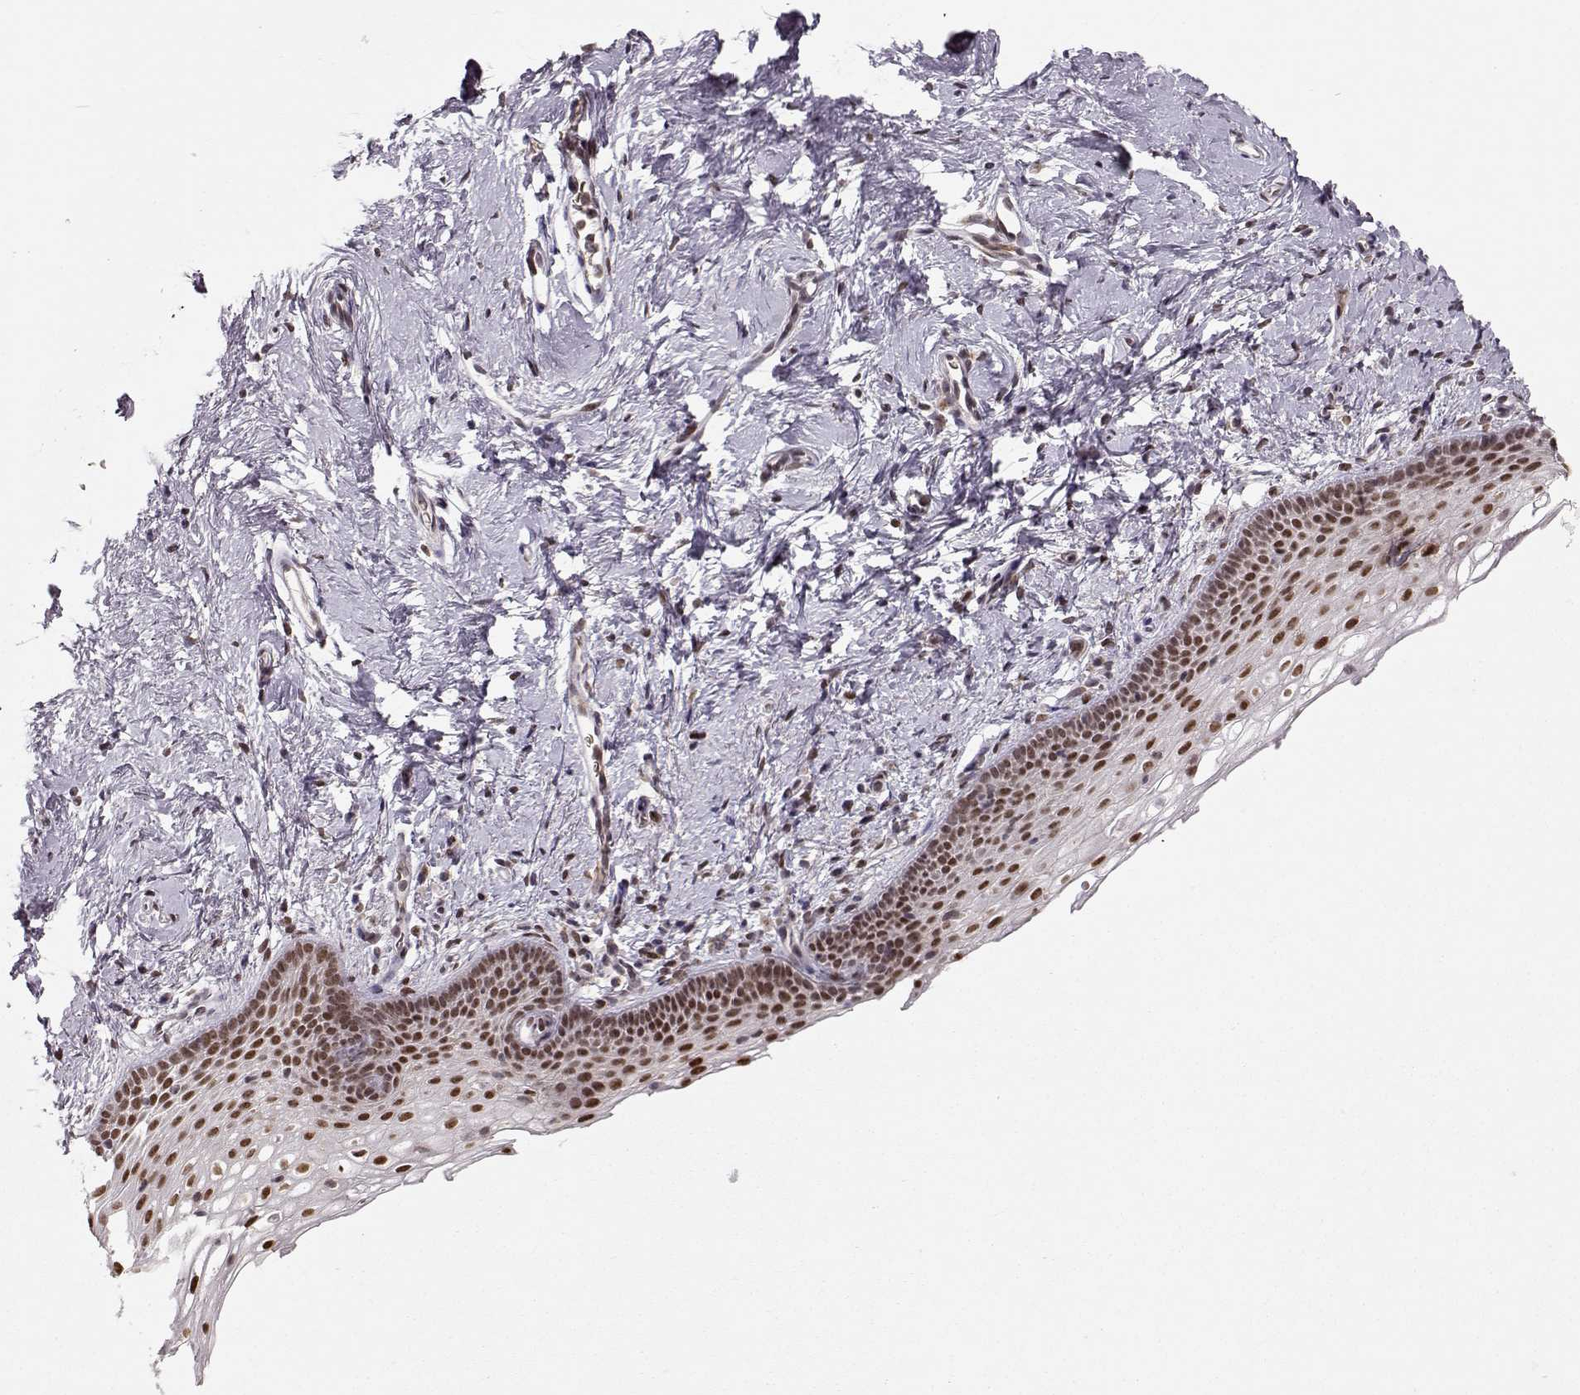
{"staining": {"intensity": "moderate", "quantity": ">75%", "location": "nuclear"}, "tissue": "vagina", "cell_type": "Squamous epithelial cells", "image_type": "normal", "snomed": [{"axis": "morphology", "description": "Normal tissue, NOS"}, {"axis": "topography", "description": "Vagina"}], "caption": "High-power microscopy captured an immunohistochemistry micrograph of unremarkable vagina, revealing moderate nuclear expression in approximately >75% of squamous epithelial cells.", "gene": "RAI1", "patient": {"sex": "female", "age": 61}}